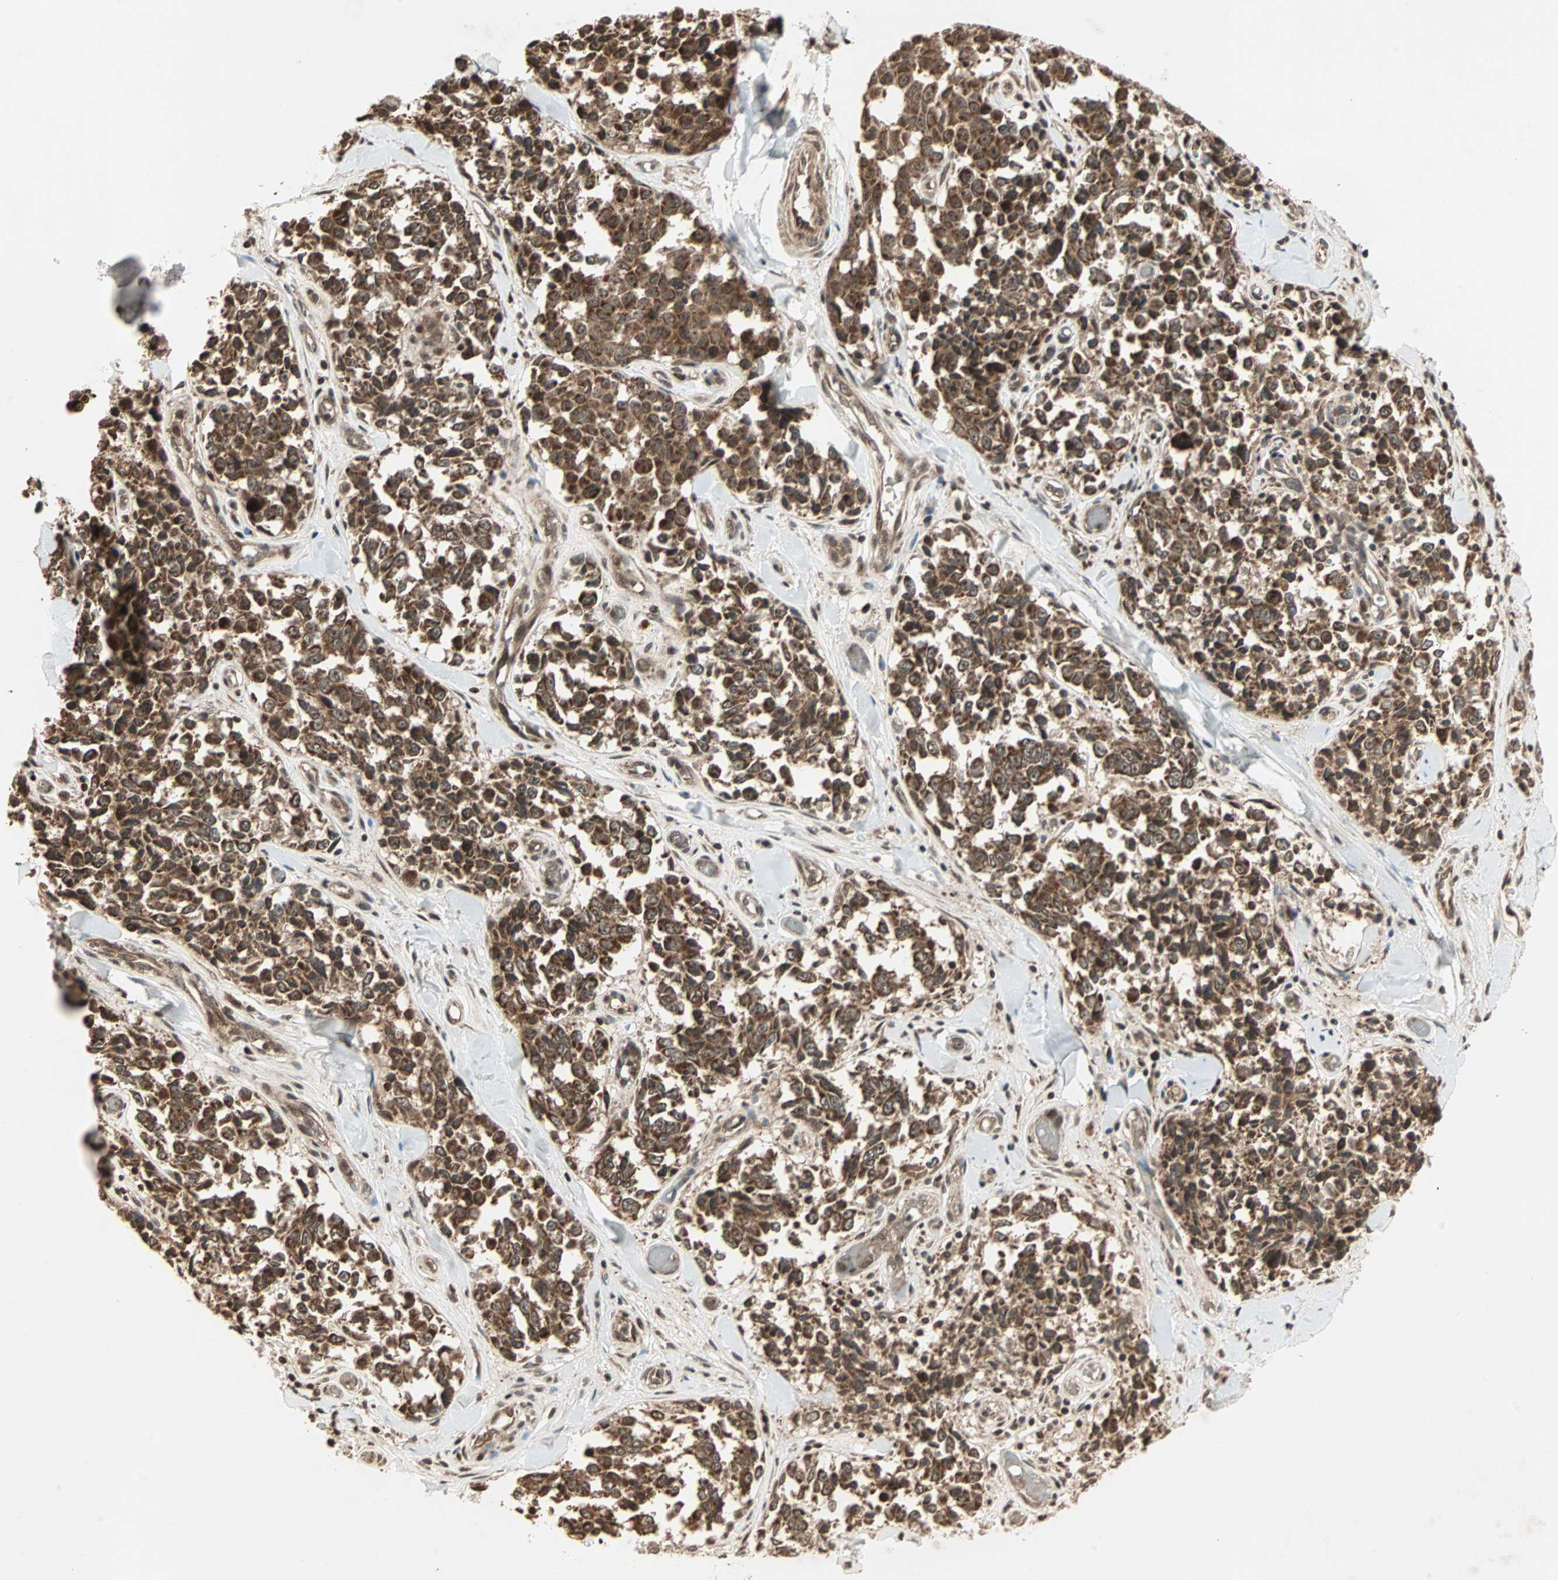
{"staining": {"intensity": "strong", "quantity": ">75%", "location": "cytoplasmic/membranous"}, "tissue": "melanoma", "cell_type": "Tumor cells", "image_type": "cancer", "snomed": [{"axis": "morphology", "description": "Malignant melanoma, NOS"}, {"axis": "topography", "description": "Skin"}], "caption": "Strong cytoplasmic/membranous positivity for a protein is identified in about >75% of tumor cells of malignant melanoma using immunohistochemistry.", "gene": "RFFL", "patient": {"sex": "female", "age": 64}}